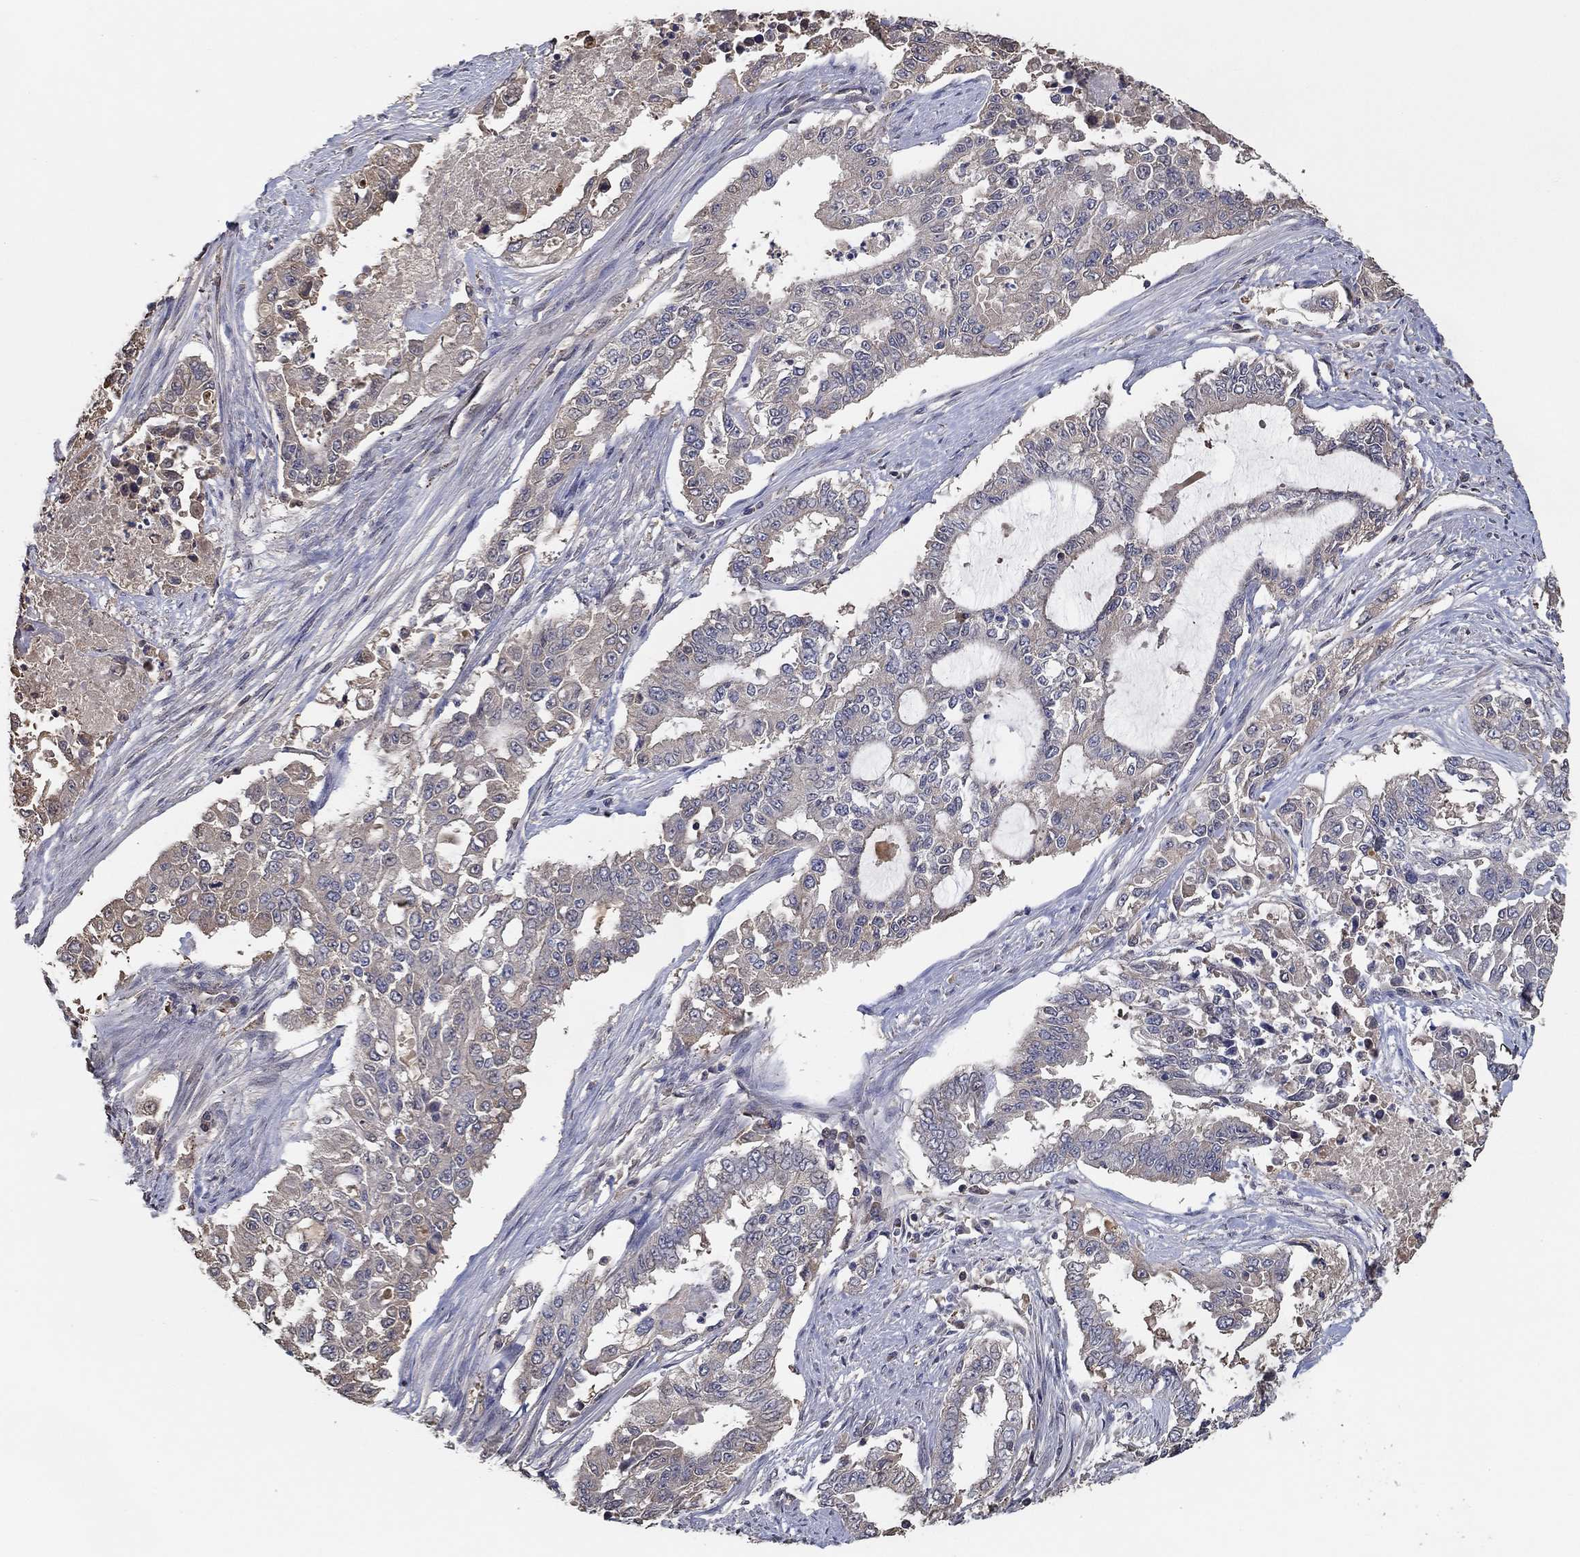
{"staining": {"intensity": "negative", "quantity": "none", "location": "none"}, "tissue": "endometrial cancer", "cell_type": "Tumor cells", "image_type": "cancer", "snomed": [{"axis": "morphology", "description": "Adenocarcinoma, NOS"}, {"axis": "topography", "description": "Uterus"}], "caption": "High power microscopy micrograph of an IHC image of endometrial adenocarcinoma, revealing no significant staining in tumor cells. The staining is performed using DAB (3,3'-diaminobenzidine) brown chromogen with nuclei counter-stained in using hematoxylin.", "gene": "IL10", "patient": {"sex": "female", "age": 59}}